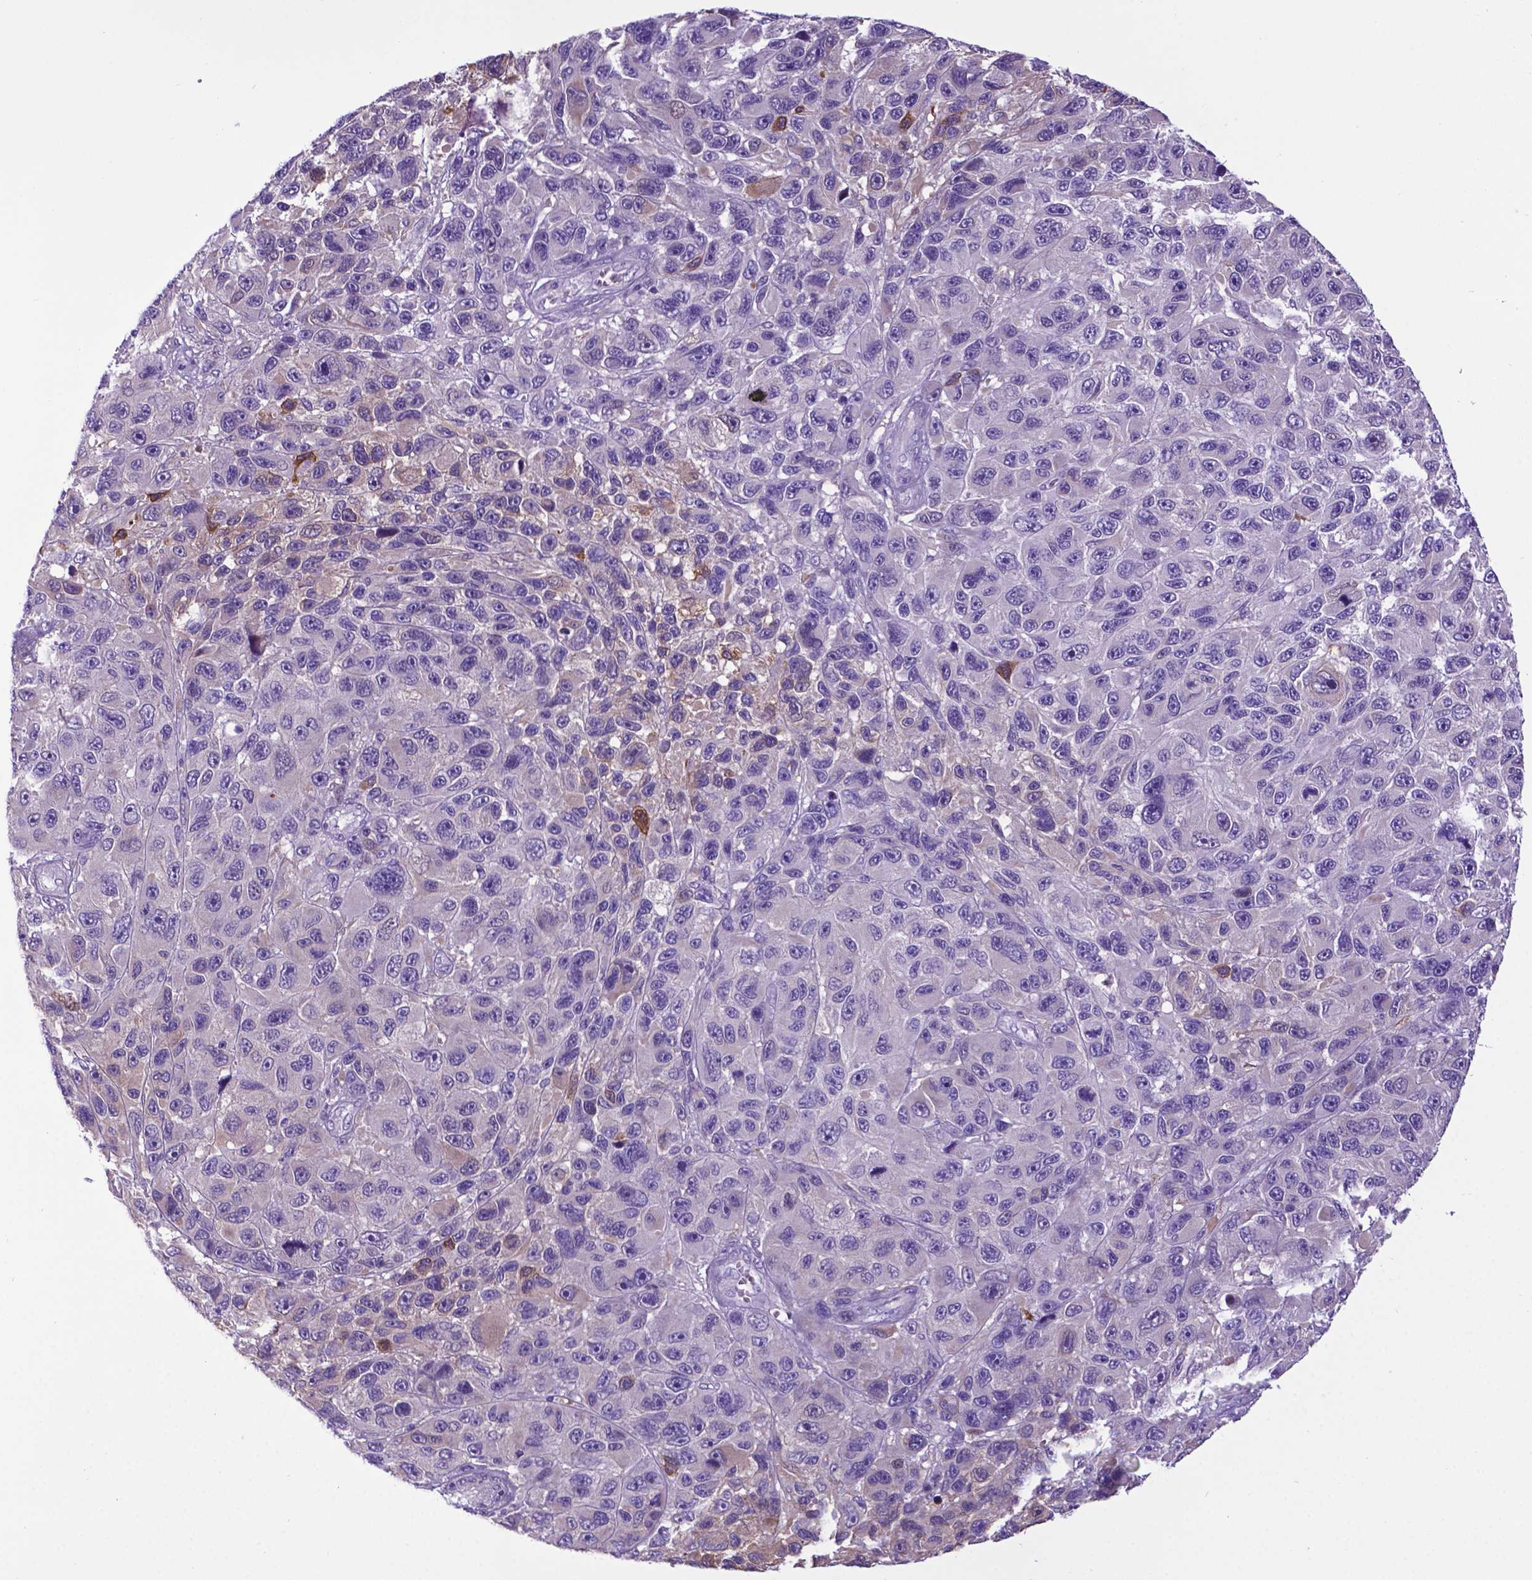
{"staining": {"intensity": "negative", "quantity": "none", "location": "none"}, "tissue": "melanoma", "cell_type": "Tumor cells", "image_type": "cancer", "snomed": [{"axis": "morphology", "description": "Malignant melanoma, NOS"}, {"axis": "topography", "description": "Skin"}], "caption": "Immunohistochemistry (IHC) of malignant melanoma exhibits no expression in tumor cells. (DAB (3,3'-diaminobenzidine) immunohistochemistry (IHC), high magnification).", "gene": "ADRA2B", "patient": {"sex": "male", "age": 53}}